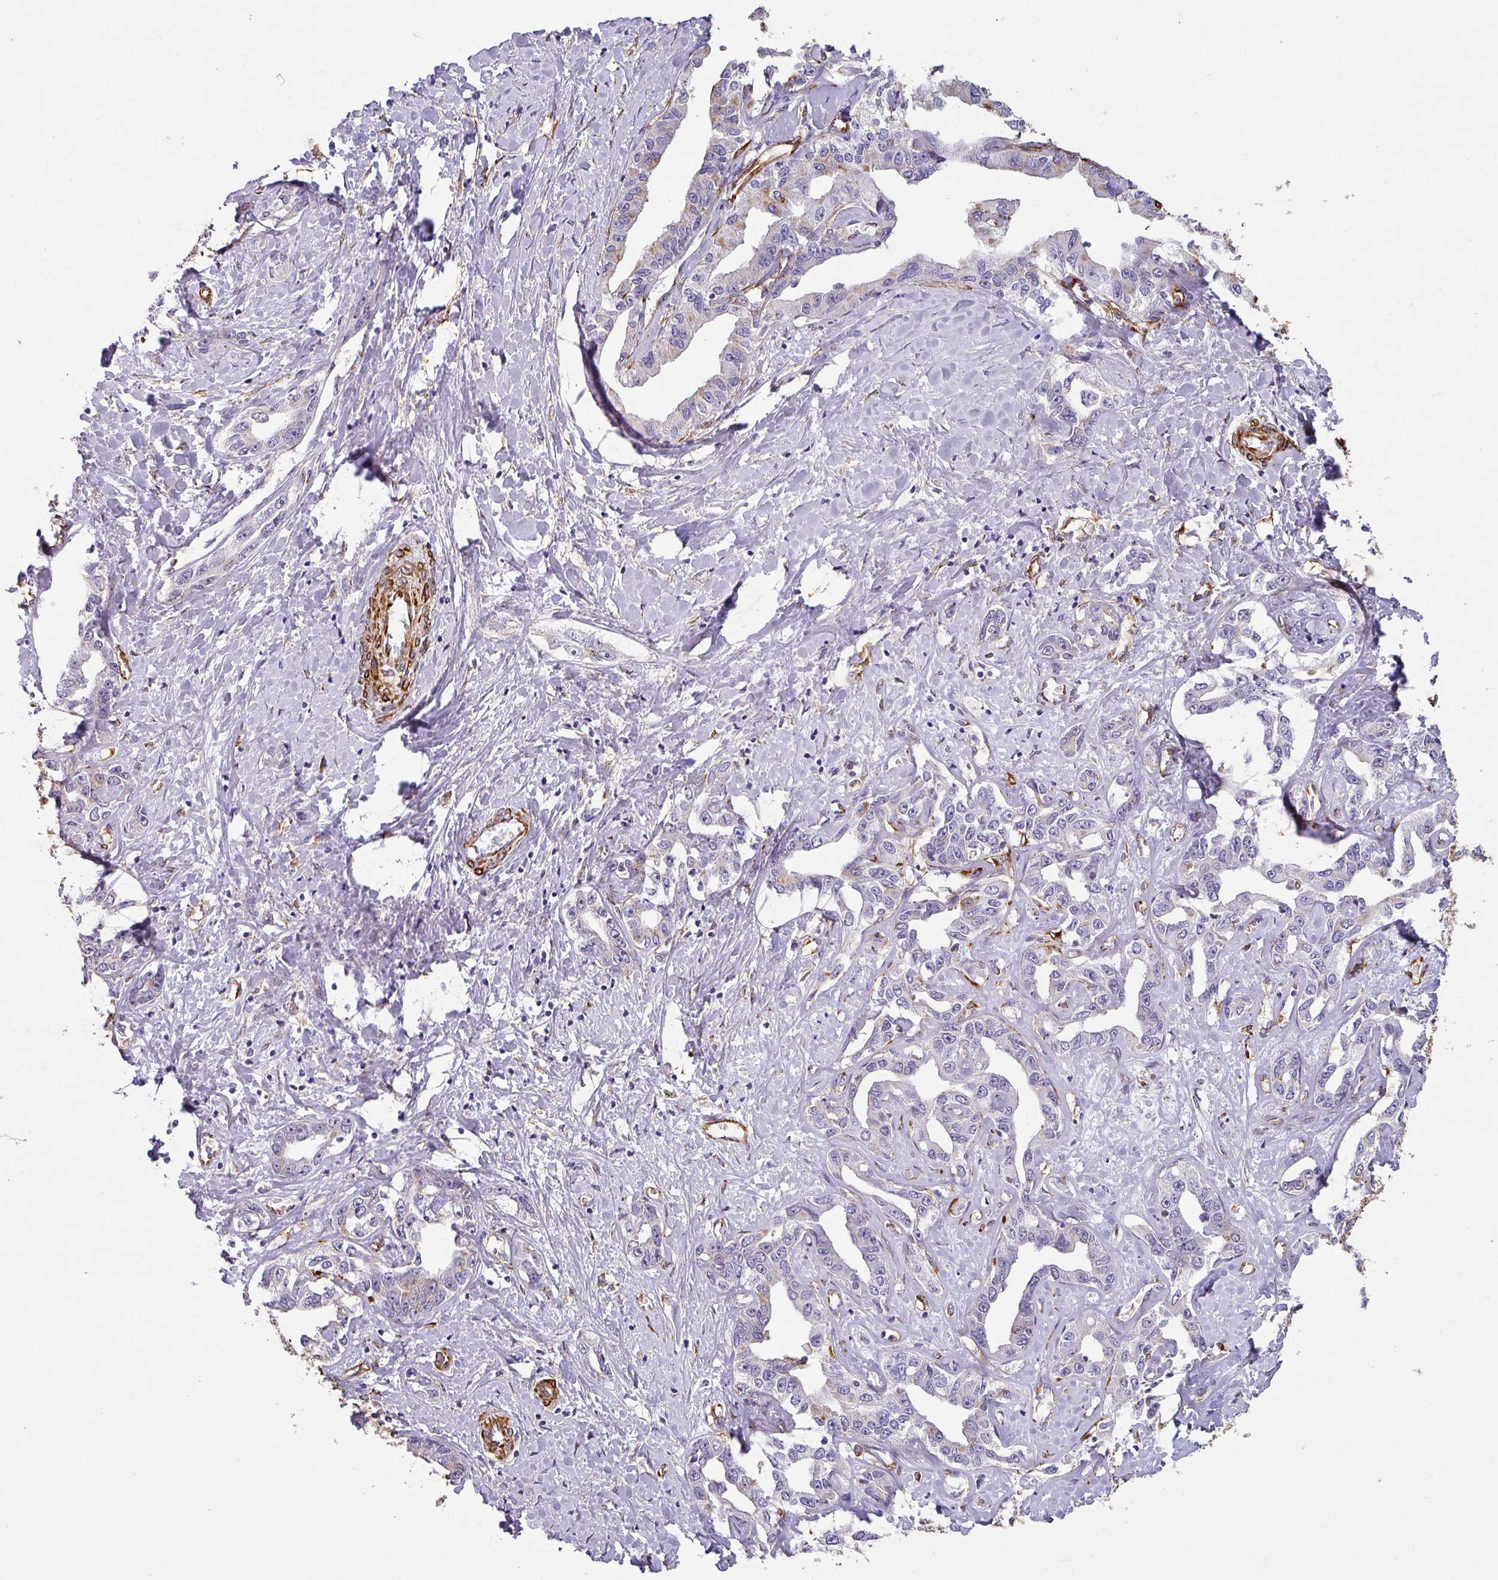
{"staining": {"intensity": "negative", "quantity": "none", "location": "none"}, "tissue": "liver cancer", "cell_type": "Tumor cells", "image_type": "cancer", "snomed": [{"axis": "morphology", "description": "Cholangiocarcinoma"}, {"axis": "topography", "description": "Liver"}], "caption": "Immunohistochemistry (IHC) photomicrograph of neoplastic tissue: human liver cancer stained with DAB (3,3'-diaminobenzidine) shows no significant protein positivity in tumor cells.", "gene": "ZNF280C", "patient": {"sex": "male", "age": 59}}